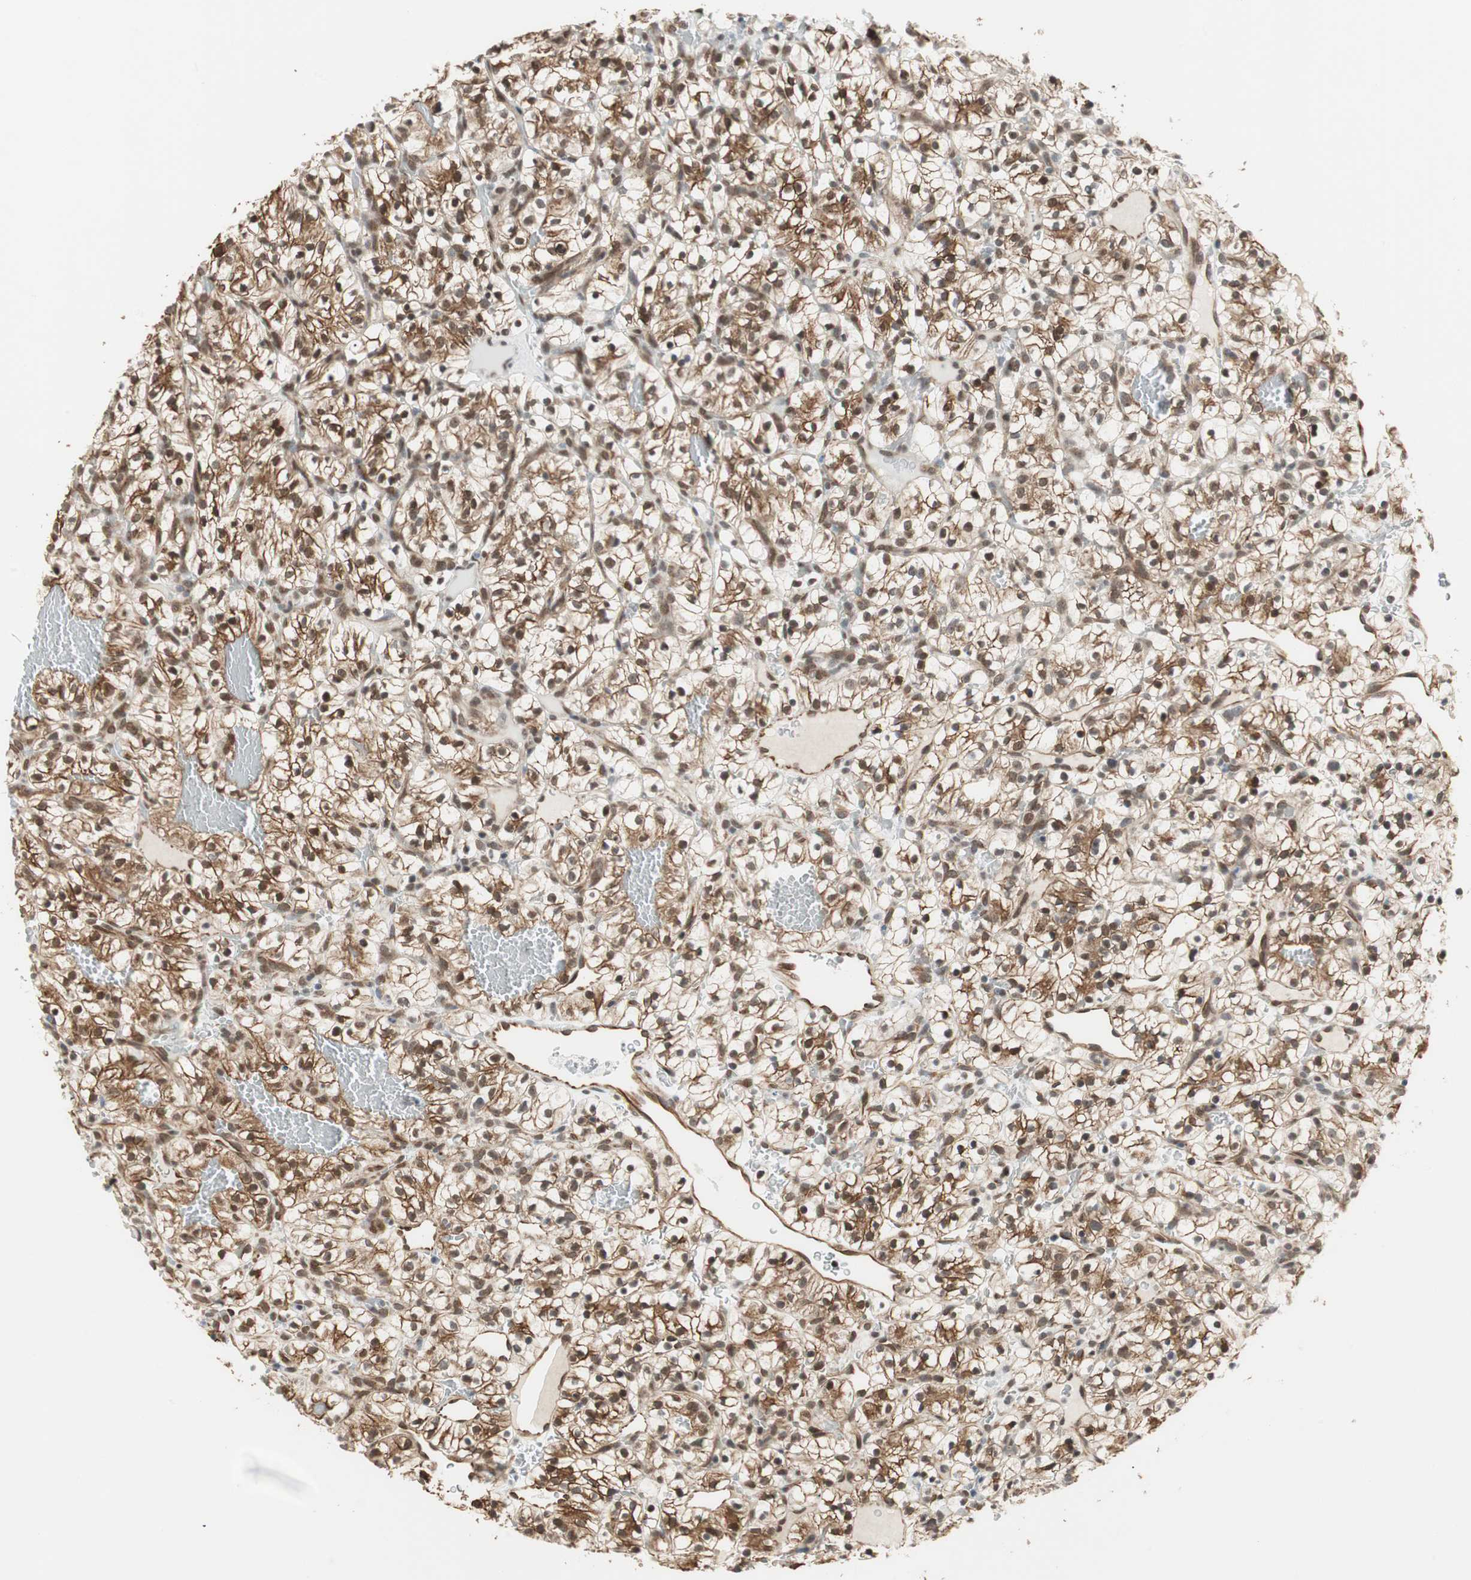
{"staining": {"intensity": "strong", "quantity": ">75%", "location": "cytoplasmic/membranous,nuclear"}, "tissue": "renal cancer", "cell_type": "Tumor cells", "image_type": "cancer", "snomed": [{"axis": "morphology", "description": "Adenocarcinoma, NOS"}, {"axis": "topography", "description": "Kidney"}], "caption": "Protein staining of renal adenocarcinoma tissue displays strong cytoplasmic/membranous and nuclear staining in about >75% of tumor cells.", "gene": "ZBTB17", "patient": {"sex": "female", "age": 57}}